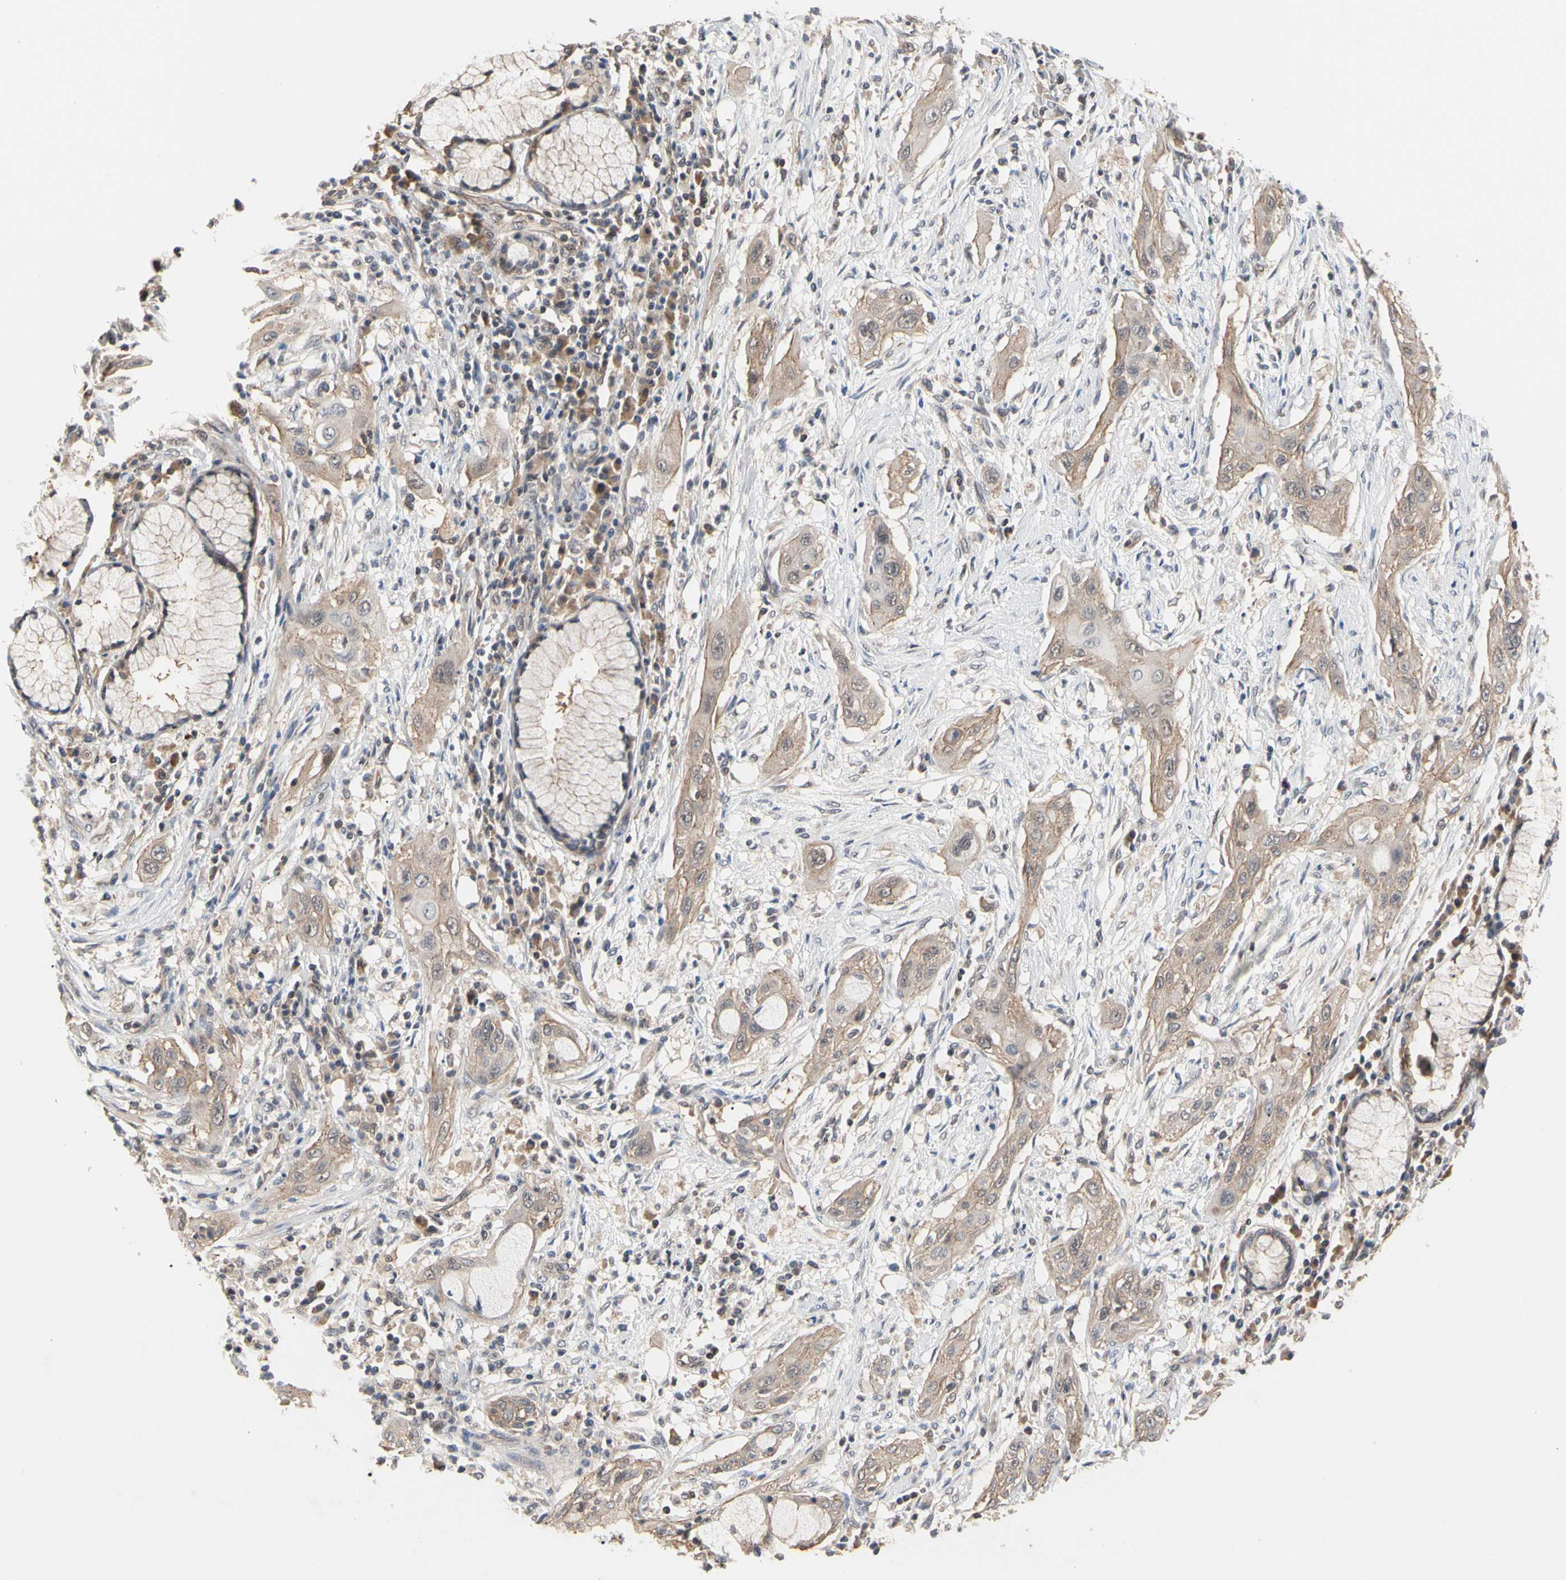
{"staining": {"intensity": "moderate", "quantity": ">75%", "location": "cytoplasmic/membranous"}, "tissue": "lung cancer", "cell_type": "Tumor cells", "image_type": "cancer", "snomed": [{"axis": "morphology", "description": "Squamous cell carcinoma, NOS"}, {"axis": "topography", "description": "Lung"}], "caption": "Immunohistochemistry (IHC) micrograph of human squamous cell carcinoma (lung) stained for a protein (brown), which demonstrates medium levels of moderate cytoplasmic/membranous staining in about >75% of tumor cells.", "gene": "DPP8", "patient": {"sex": "female", "age": 47}}